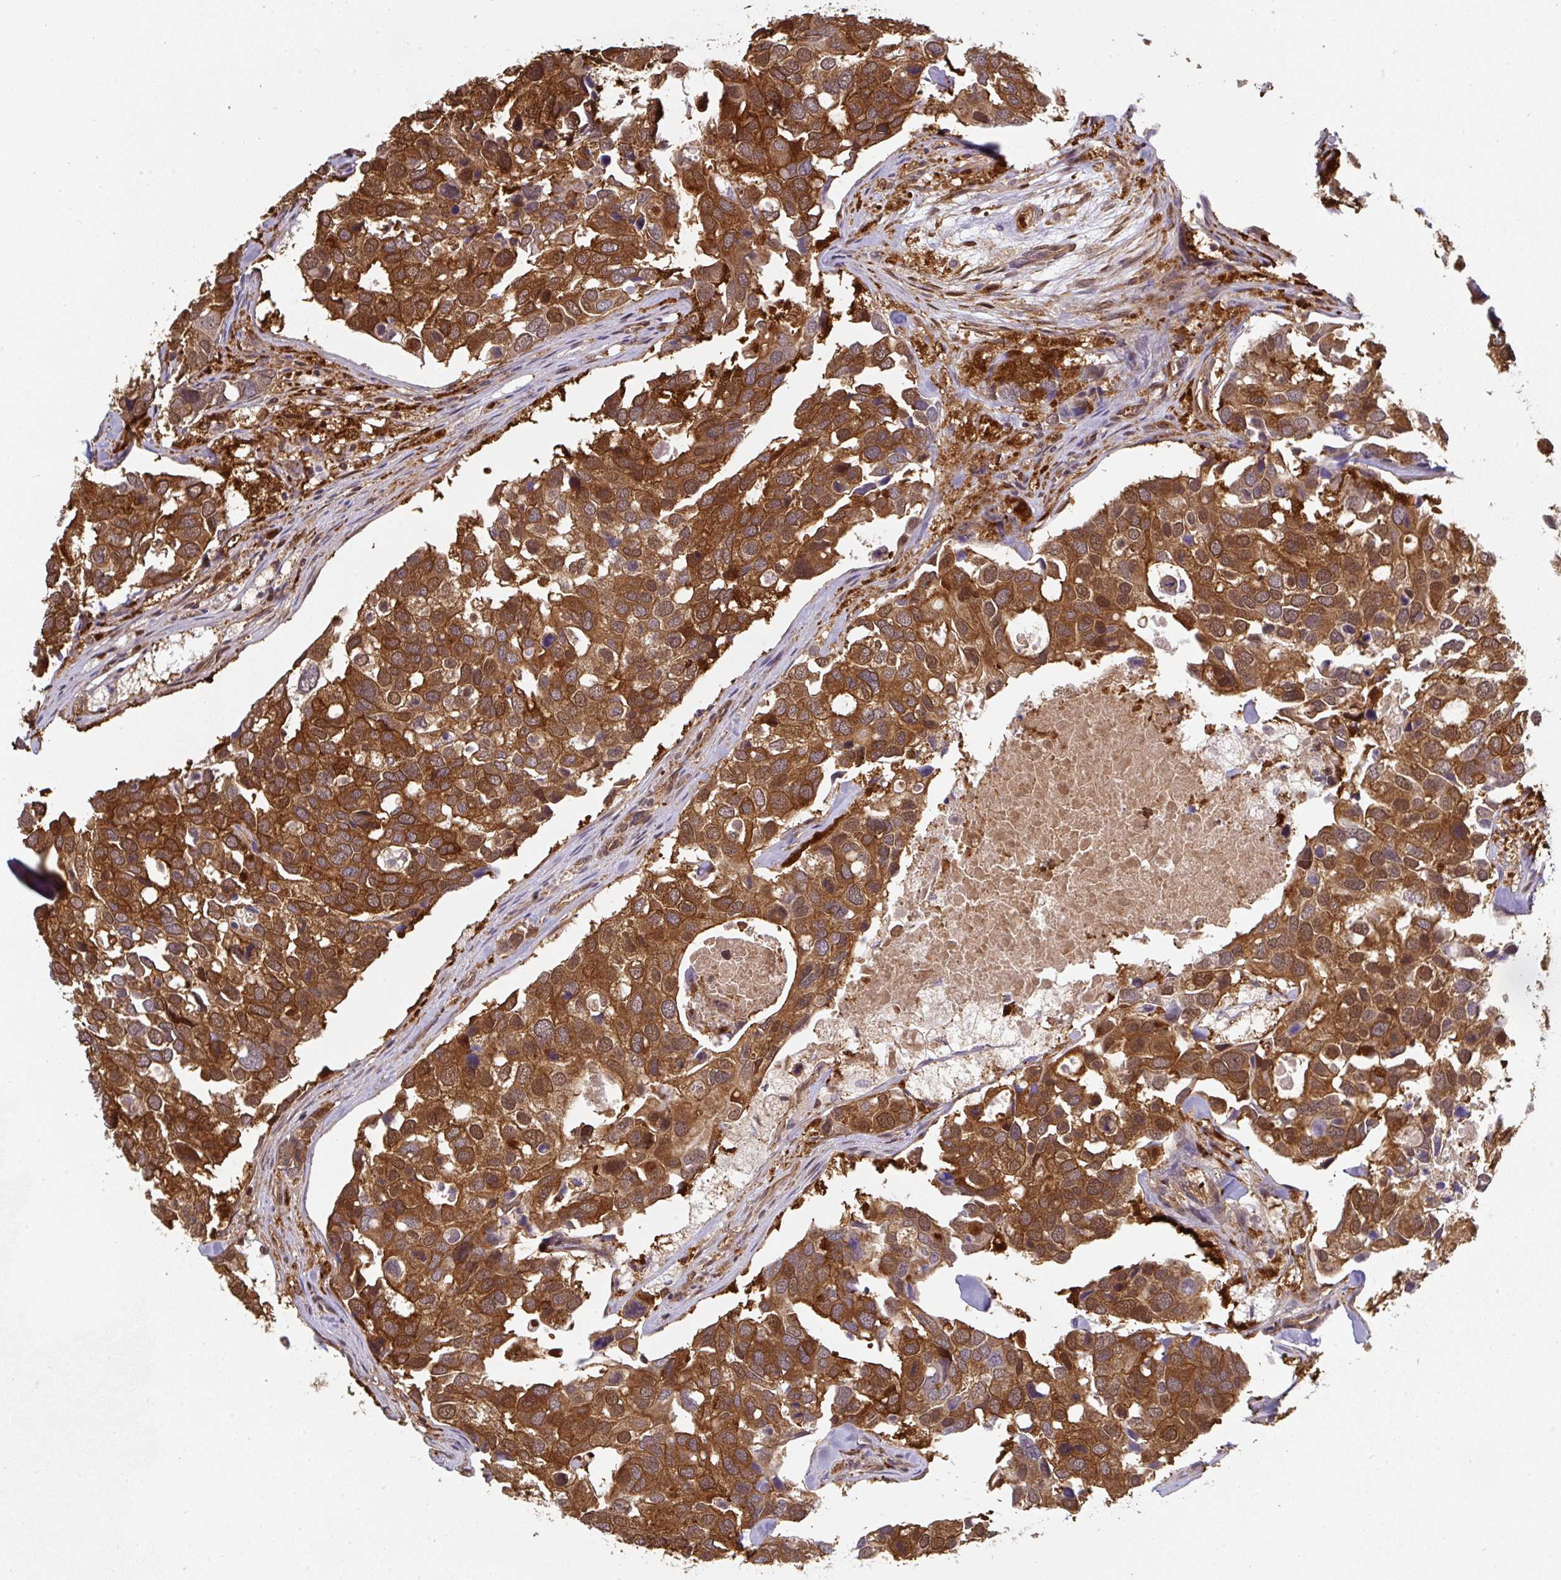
{"staining": {"intensity": "moderate", "quantity": ">75%", "location": "cytoplasmic/membranous,nuclear"}, "tissue": "breast cancer", "cell_type": "Tumor cells", "image_type": "cancer", "snomed": [{"axis": "morphology", "description": "Duct carcinoma"}, {"axis": "topography", "description": "Breast"}], "caption": "Breast cancer (infiltrating ductal carcinoma) was stained to show a protein in brown. There is medium levels of moderate cytoplasmic/membranous and nuclear expression in about >75% of tumor cells.", "gene": "ST13", "patient": {"sex": "female", "age": 83}}